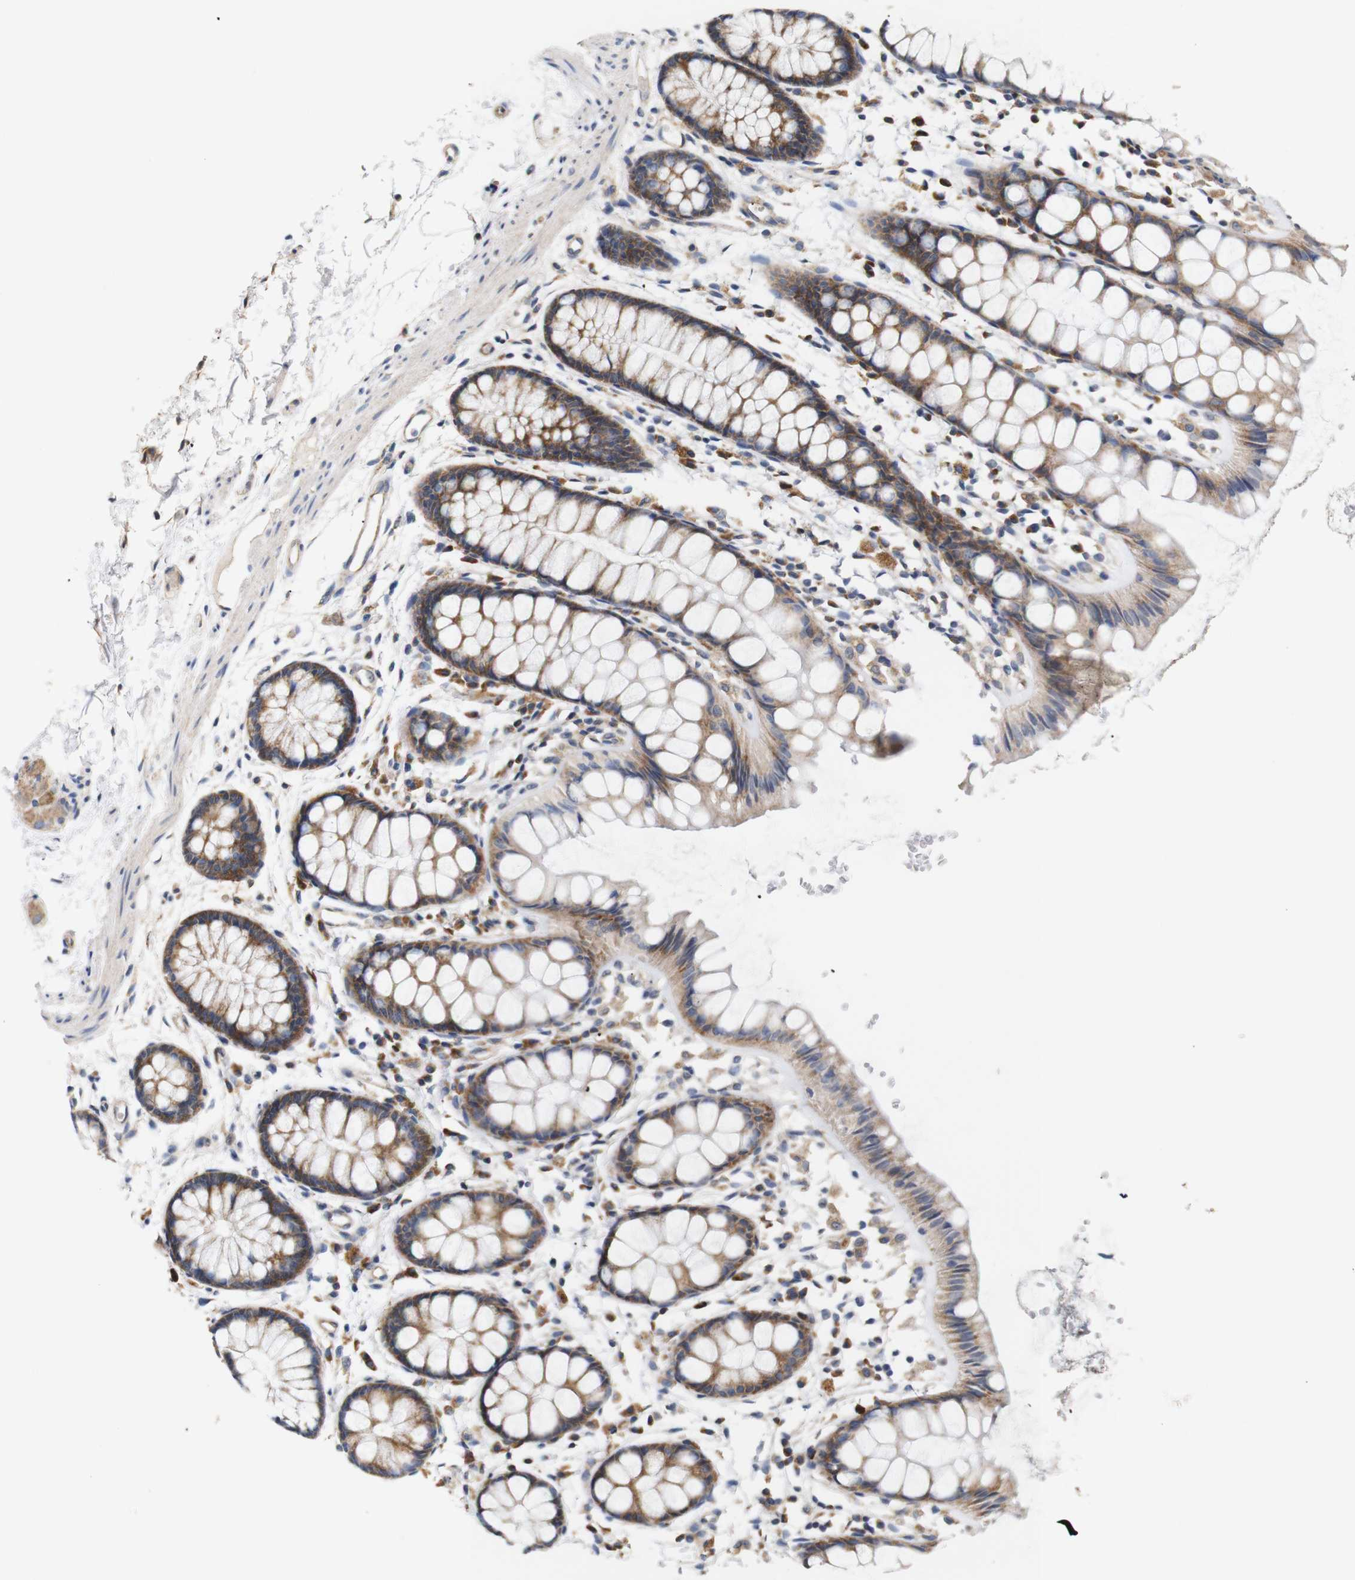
{"staining": {"intensity": "strong", "quantity": ">75%", "location": "cytoplasmic/membranous"}, "tissue": "rectum", "cell_type": "Glandular cells", "image_type": "normal", "snomed": [{"axis": "morphology", "description": "Normal tissue, NOS"}, {"axis": "topography", "description": "Rectum"}], "caption": "An IHC histopathology image of unremarkable tissue is shown. Protein staining in brown highlights strong cytoplasmic/membranous positivity in rectum within glandular cells.", "gene": "TRIM5", "patient": {"sex": "female", "age": 66}}